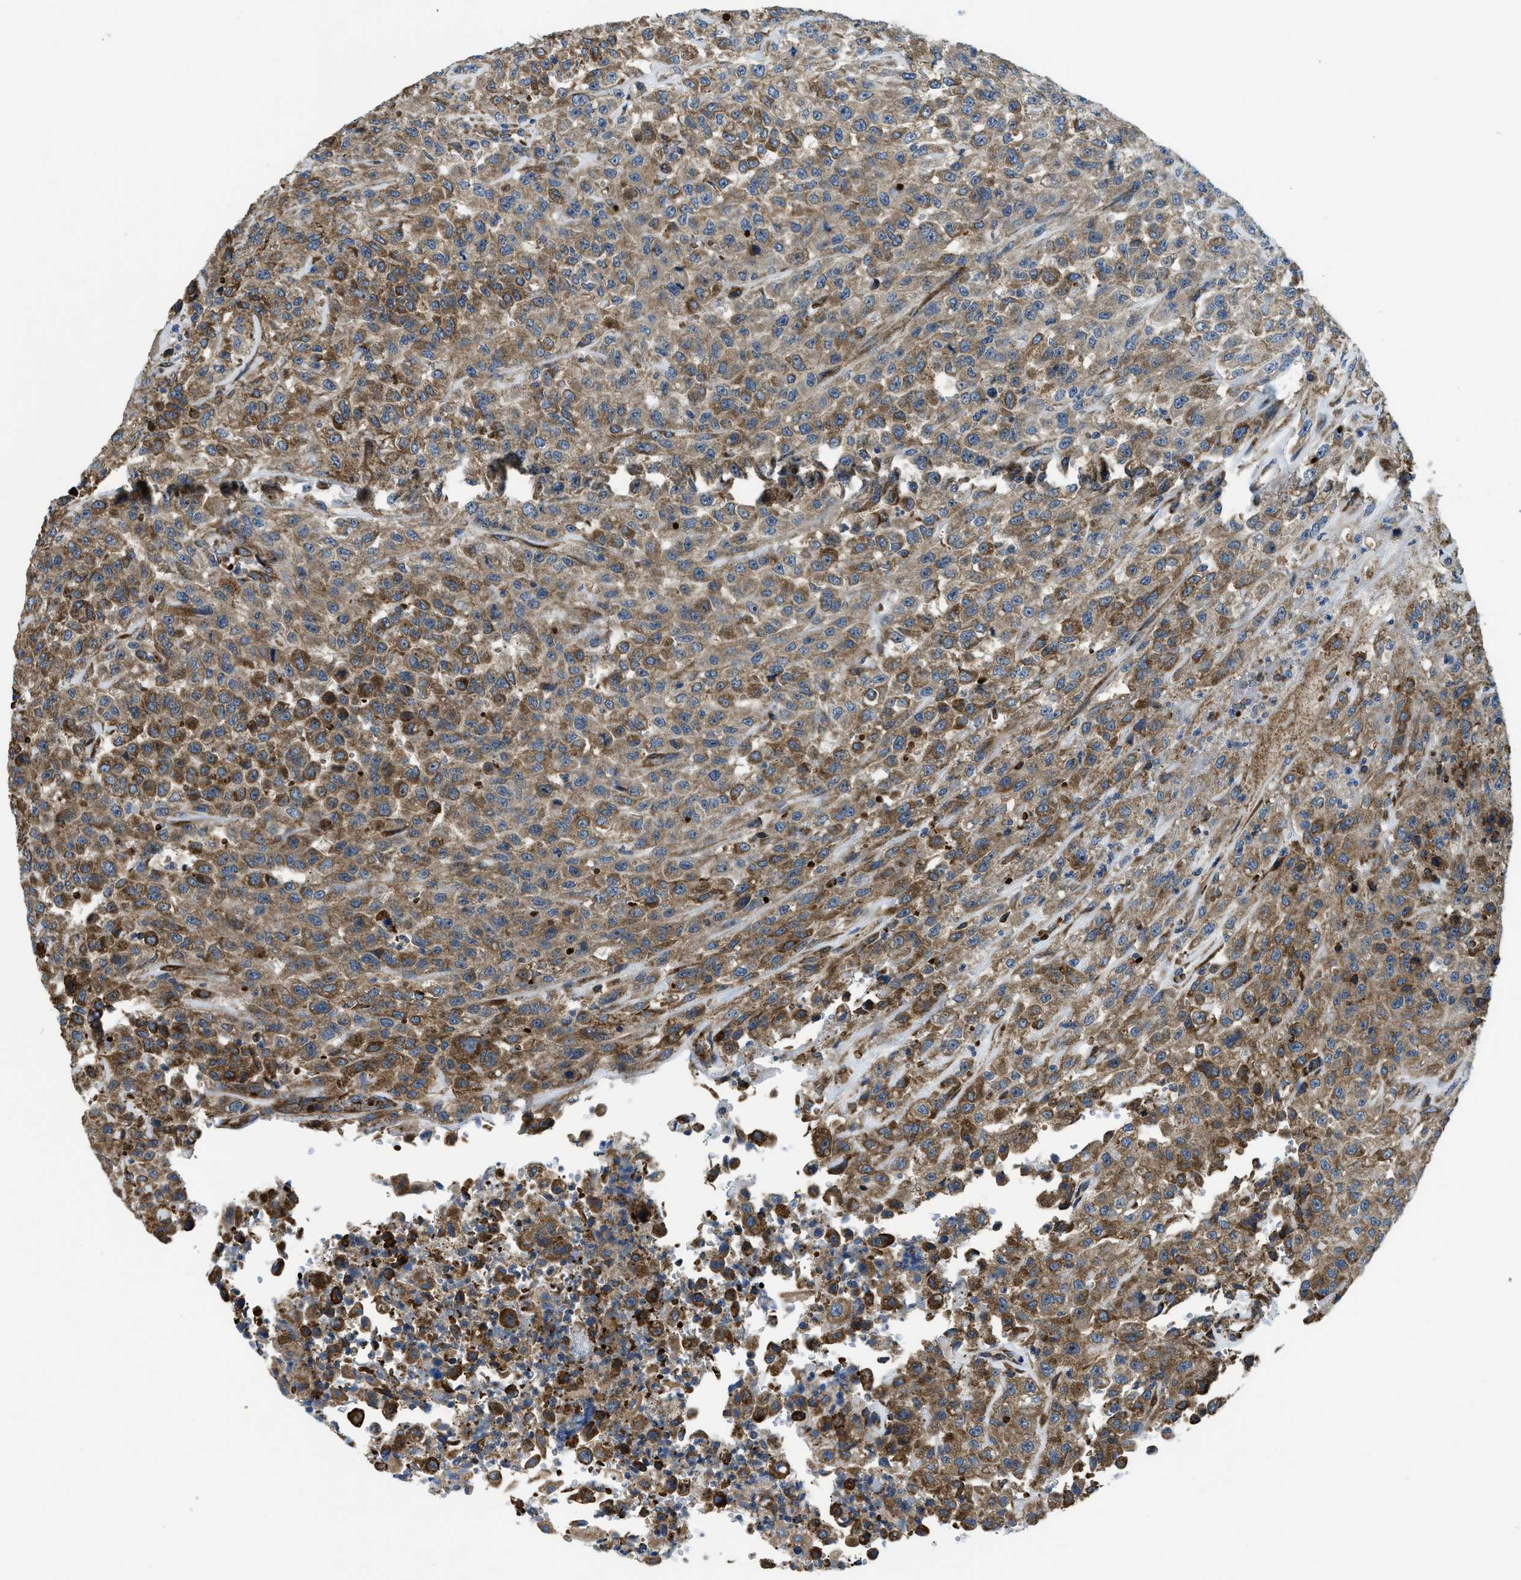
{"staining": {"intensity": "moderate", "quantity": ">75%", "location": "cytoplasmic/membranous"}, "tissue": "urothelial cancer", "cell_type": "Tumor cells", "image_type": "cancer", "snomed": [{"axis": "morphology", "description": "Urothelial carcinoma, High grade"}, {"axis": "topography", "description": "Urinary bladder"}], "caption": "The image reveals a brown stain indicating the presence of a protein in the cytoplasmic/membranous of tumor cells in urothelial cancer.", "gene": "CSPG4", "patient": {"sex": "male", "age": 46}}